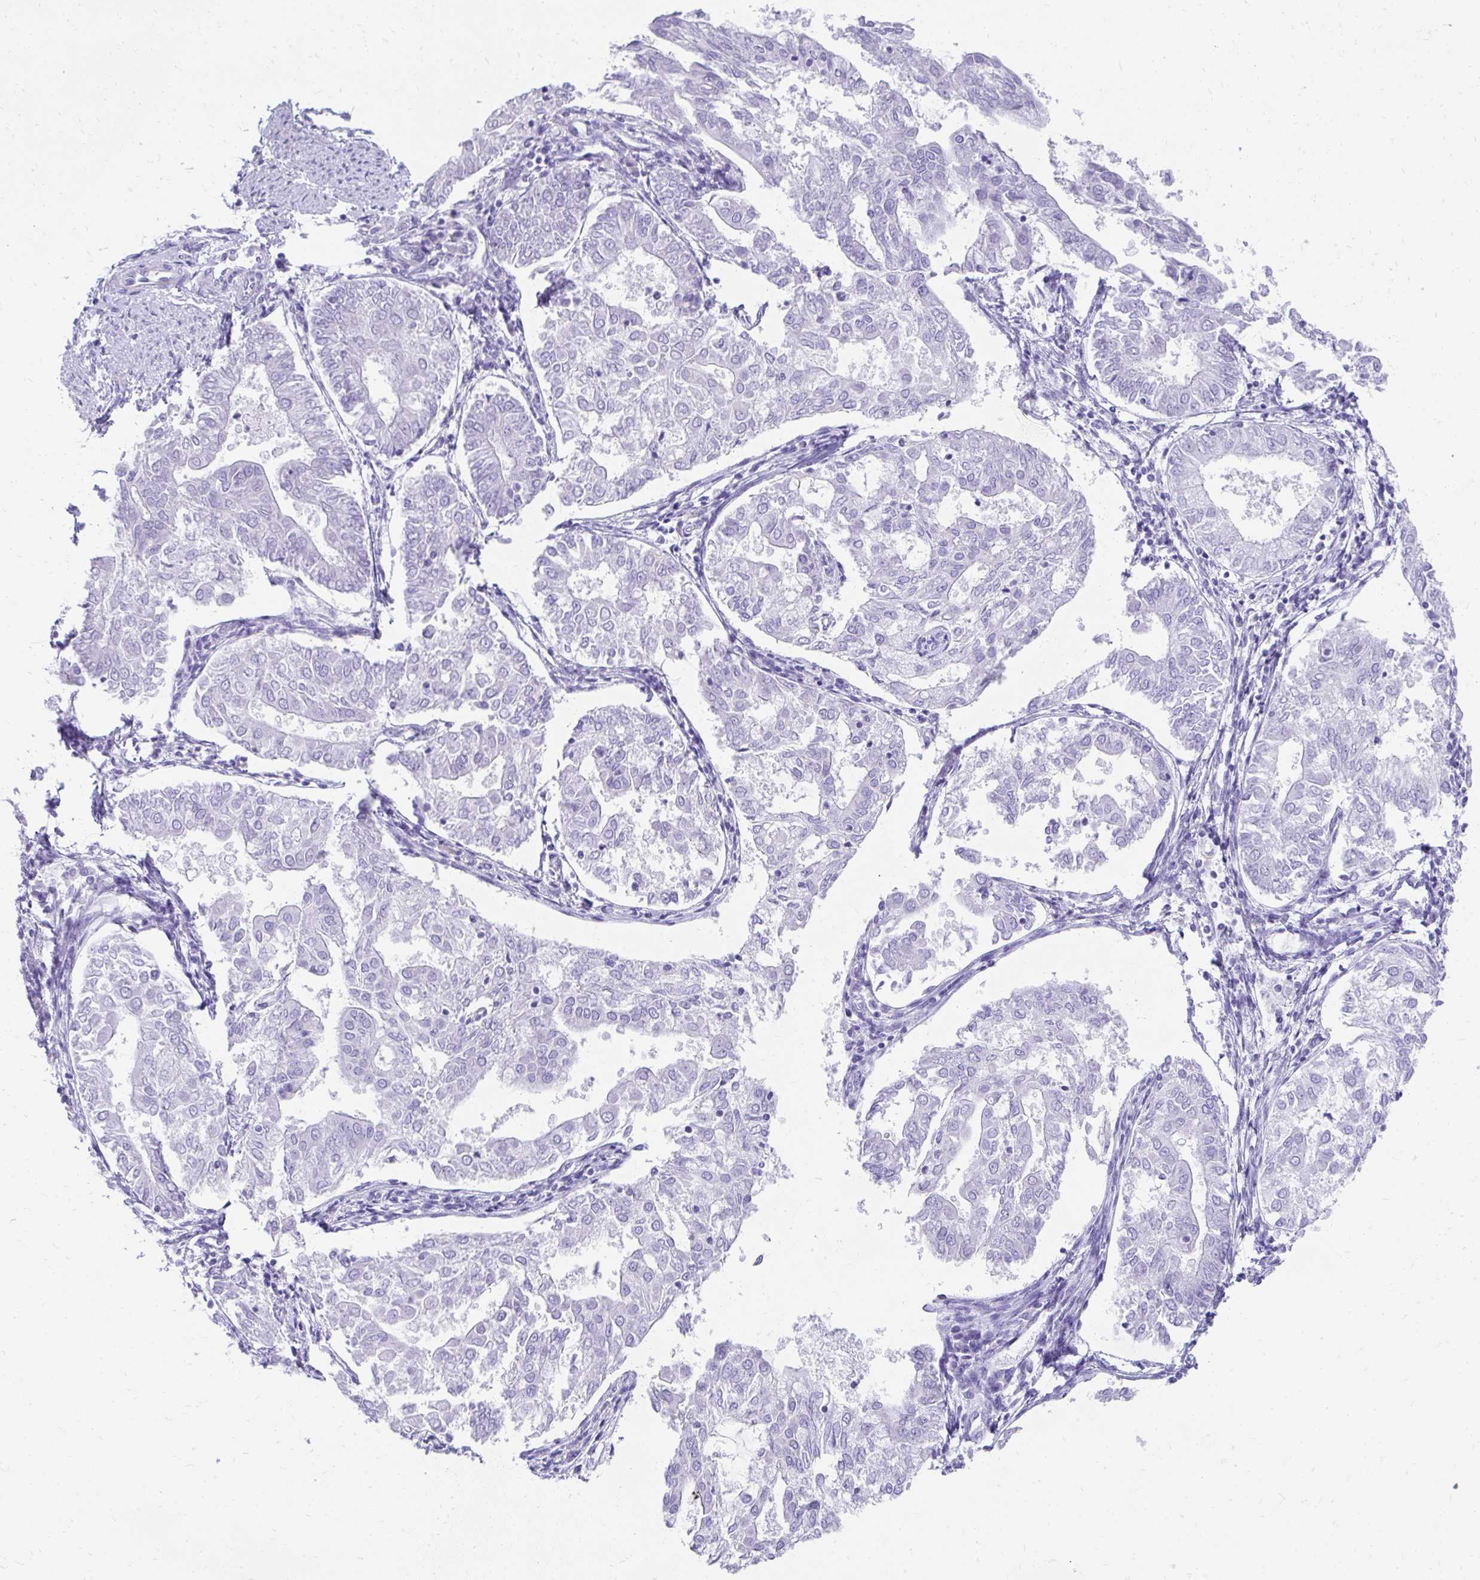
{"staining": {"intensity": "negative", "quantity": "none", "location": "none"}, "tissue": "endometrial cancer", "cell_type": "Tumor cells", "image_type": "cancer", "snomed": [{"axis": "morphology", "description": "Adenocarcinoma, NOS"}, {"axis": "topography", "description": "Endometrium"}], "caption": "Immunohistochemistry (IHC) photomicrograph of human endometrial cancer stained for a protein (brown), which demonstrates no staining in tumor cells. (DAB immunohistochemistry, high magnification).", "gene": "TNNT1", "patient": {"sex": "female", "age": 68}}